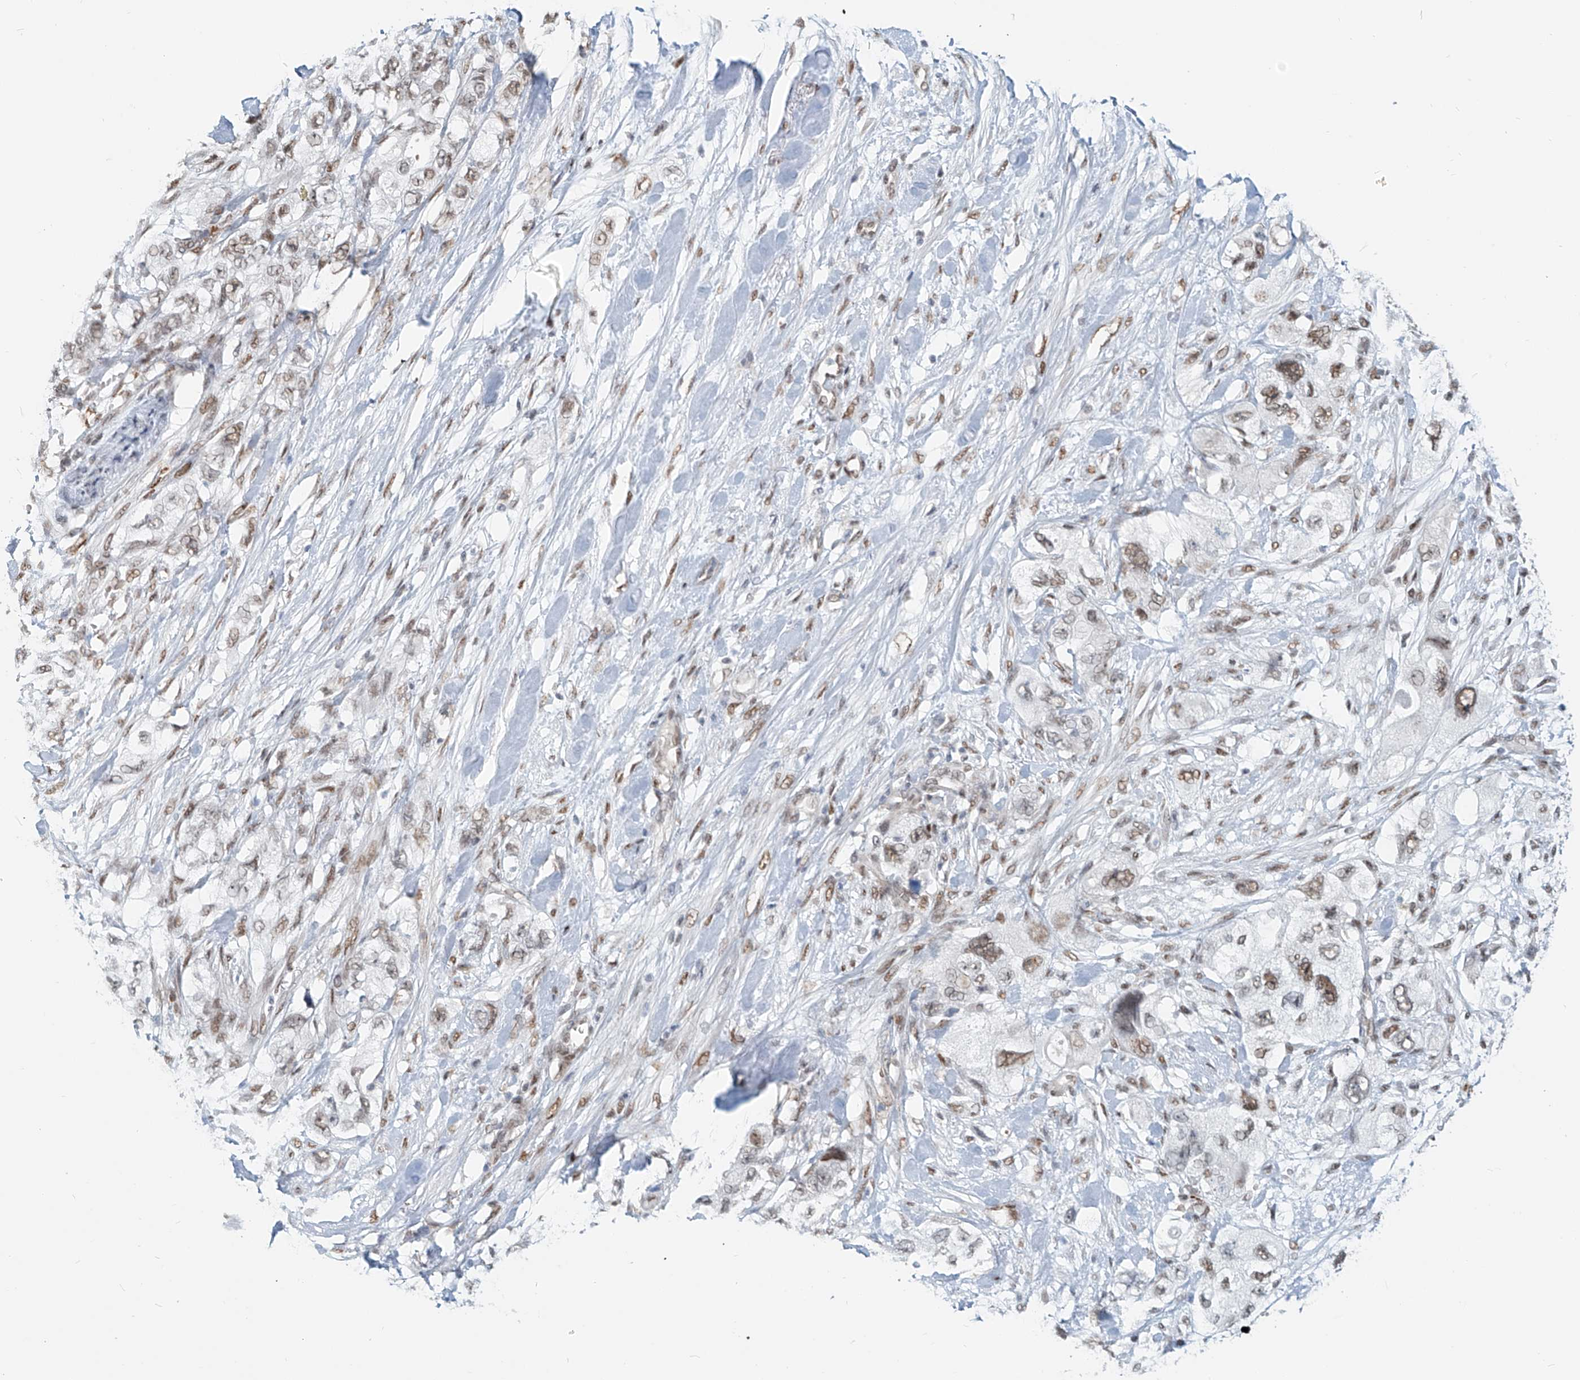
{"staining": {"intensity": "weak", "quantity": "25%-75%", "location": "nuclear"}, "tissue": "pancreatic cancer", "cell_type": "Tumor cells", "image_type": "cancer", "snomed": [{"axis": "morphology", "description": "Adenocarcinoma, NOS"}, {"axis": "topography", "description": "Pancreas"}], "caption": "This image demonstrates immunohistochemistry staining of human pancreatic cancer, with low weak nuclear expression in approximately 25%-75% of tumor cells.", "gene": "SASH1", "patient": {"sex": "female", "age": 73}}